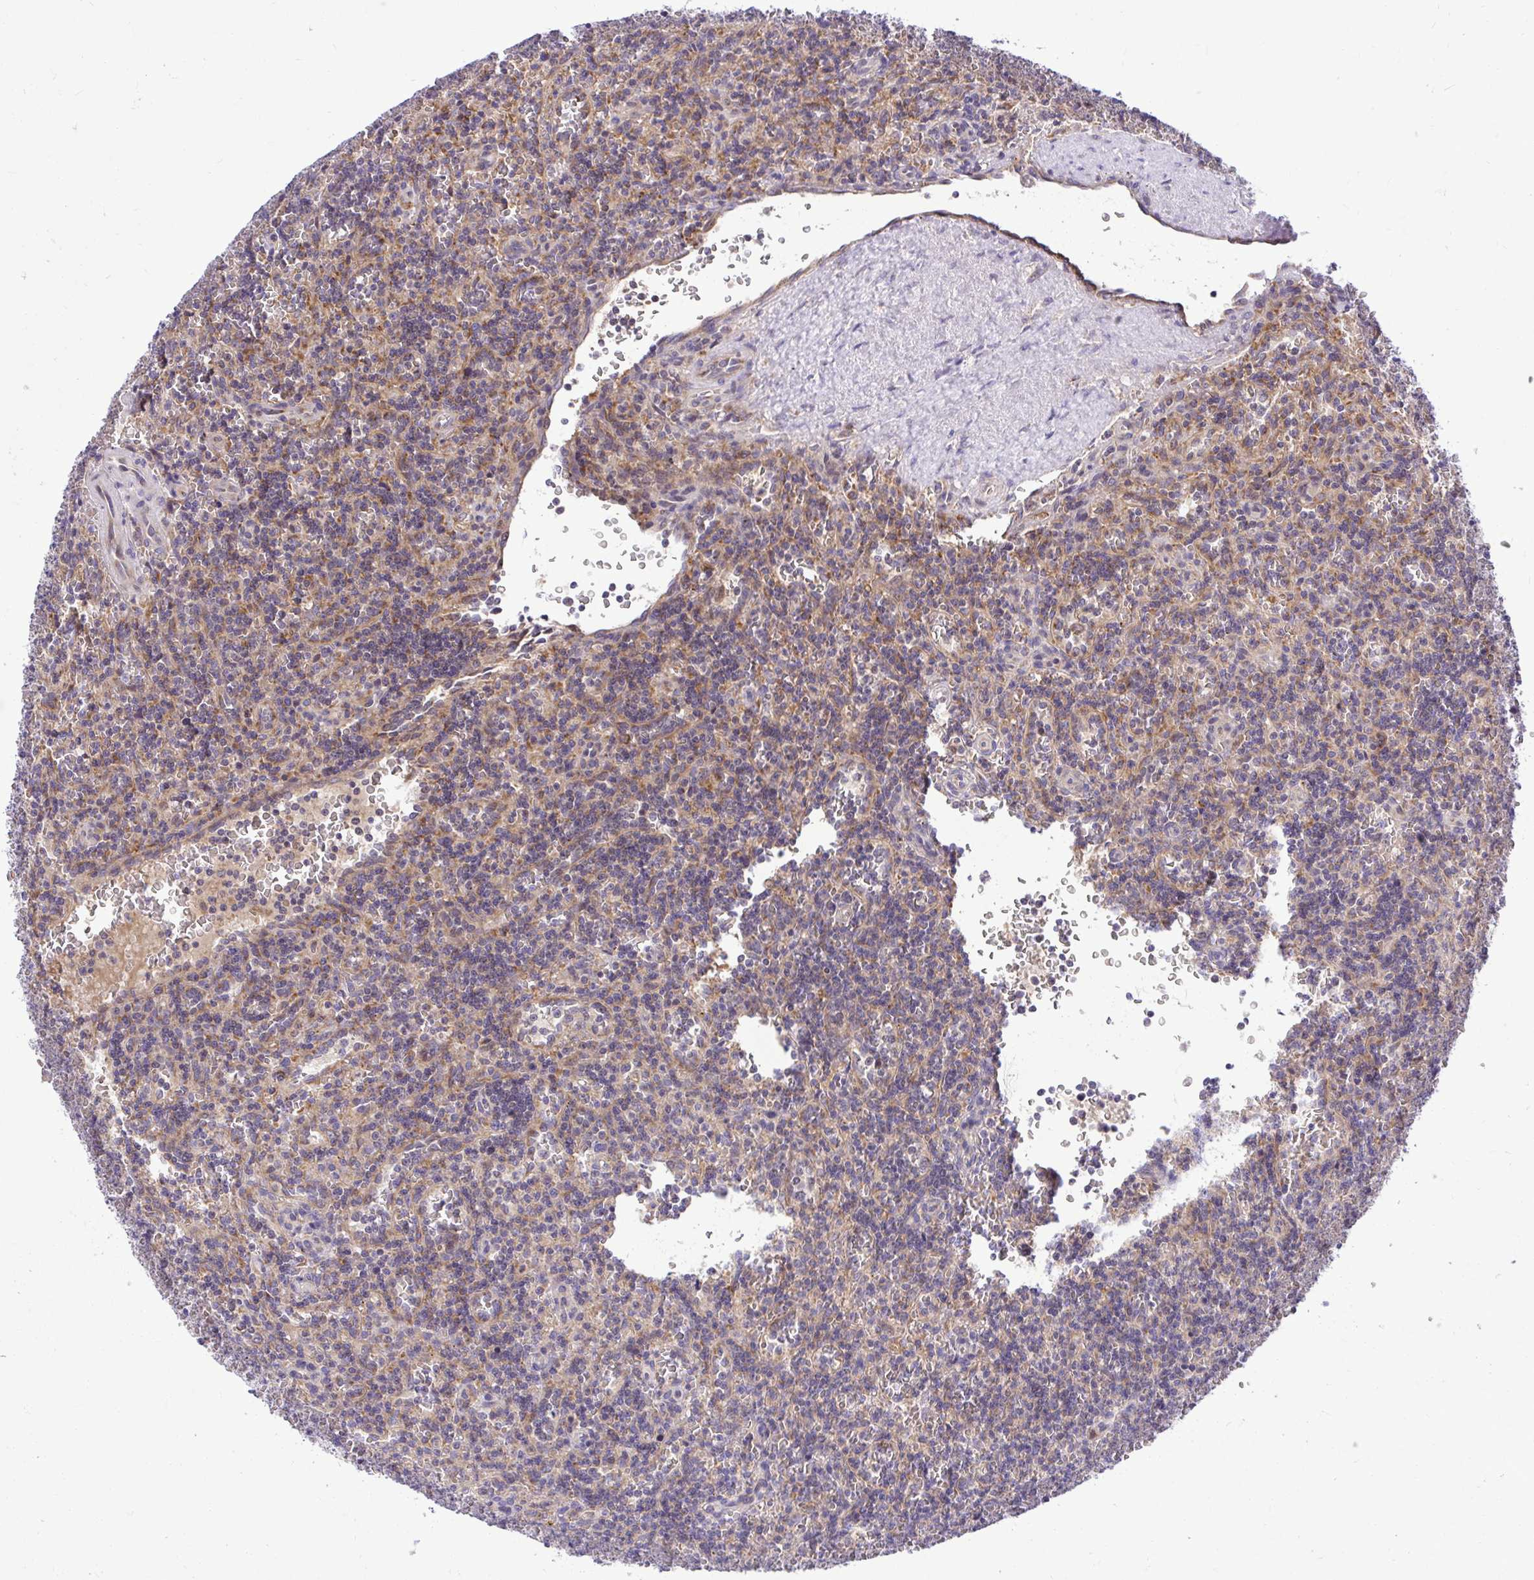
{"staining": {"intensity": "weak", "quantity": "<25%", "location": "cytoplasmic/membranous"}, "tissue": "lymphoma", "cell_type": "Tumor cells", "image_type": "cancer", "snomed": [{"axis": "morphology", "description": "Malignant lymphoma, non-Hodgkin's type, Low grade"}, {"axis": "topography", "description": "Spleen"}], "caption": "Immunohistochemical staining of low-grade malignant lymphoma, non-Hodgkin's type exhibits no significant staining in tumor cells. (Immunohistochemistry, brightfield microscopy, high magnification).", "gene": "VTI1B", "patient": {"sex": "male", "age": 73}}